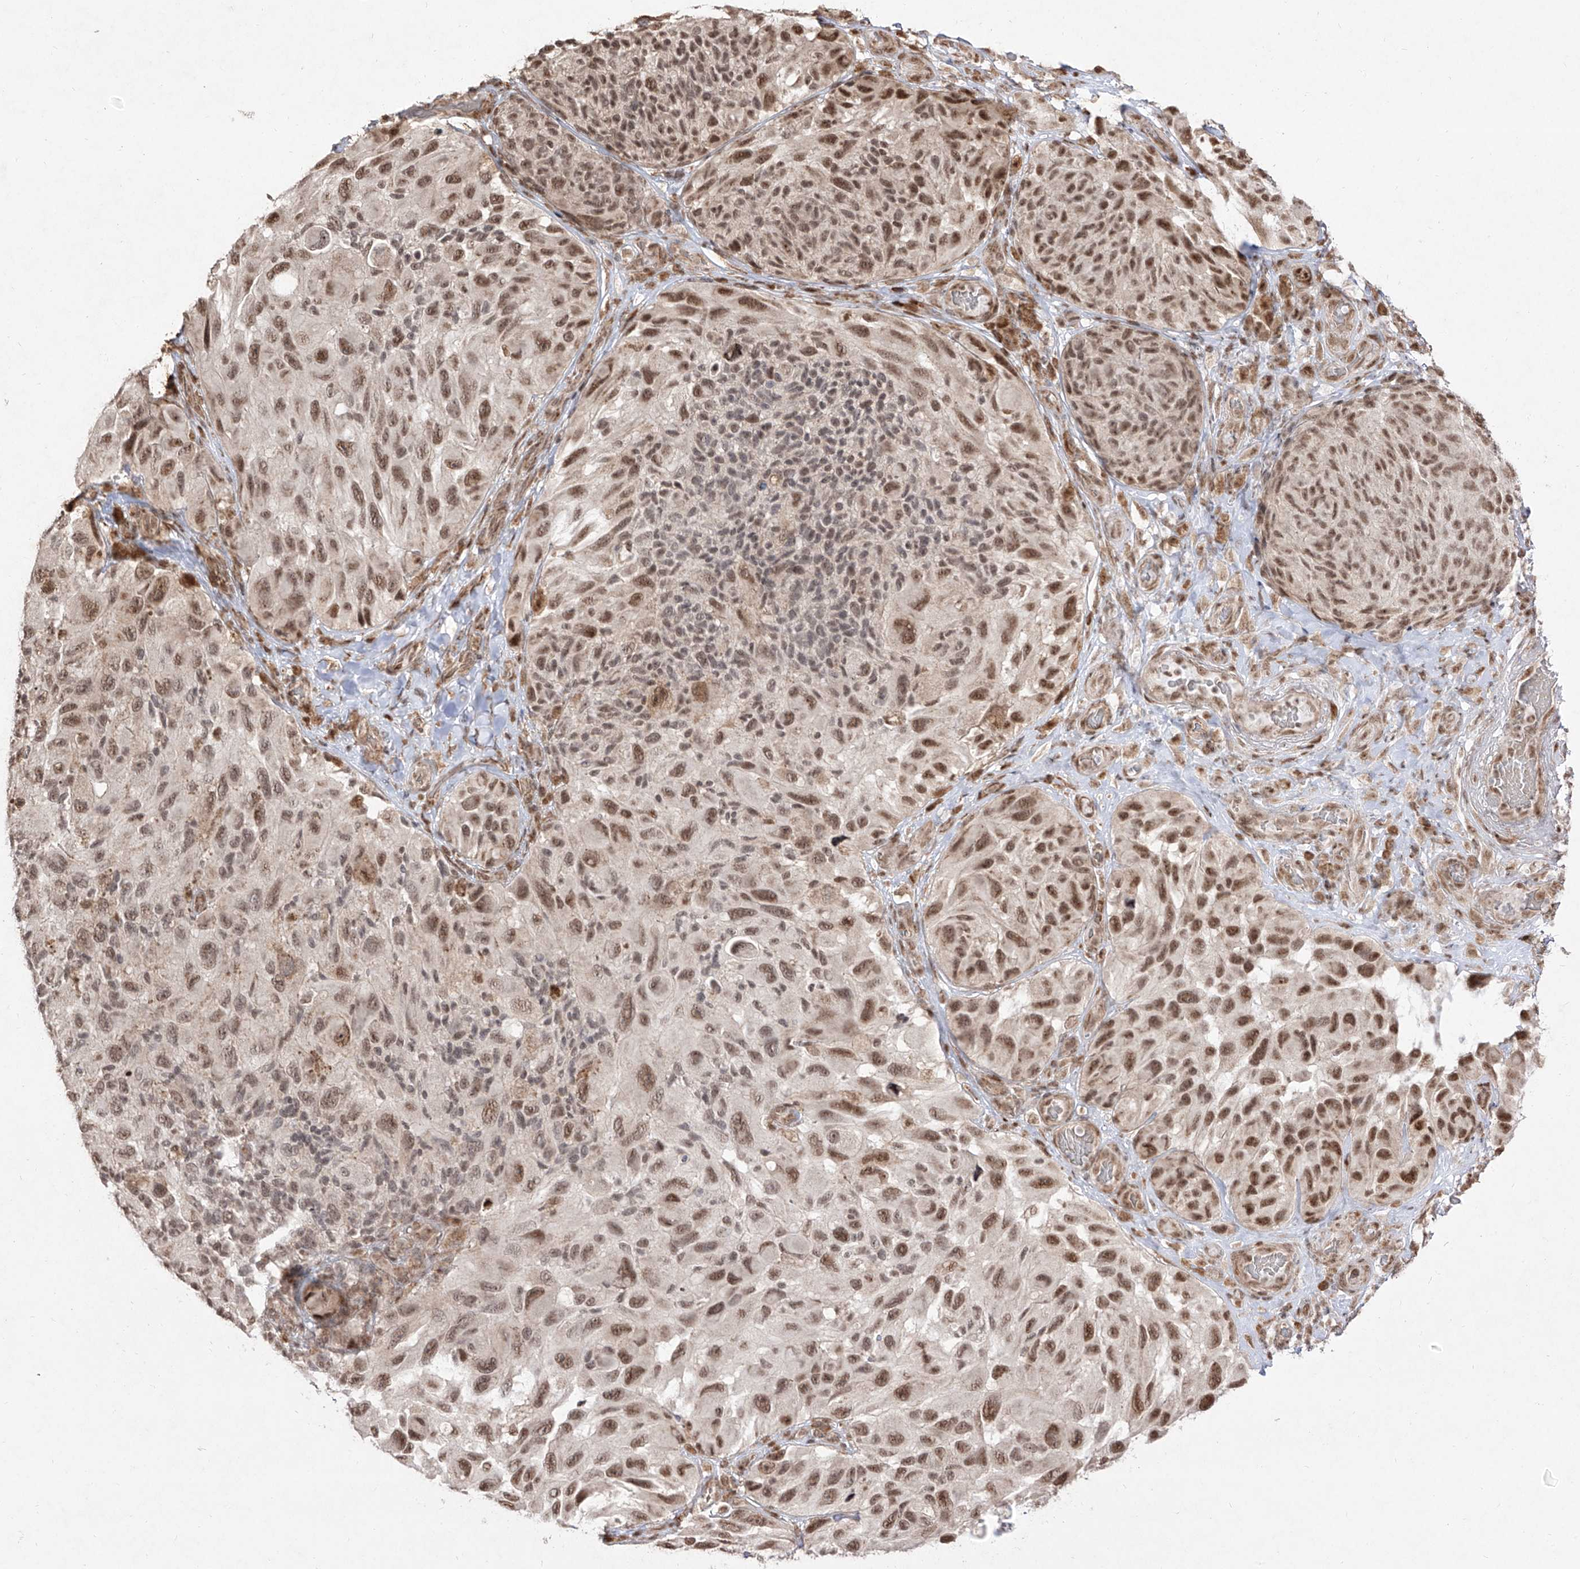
{"staining": {"intensity": "moderate", "quantity": ">75%", "location": "nuclear"}, "tissue": "melanoma", "cell_type": "Tumor cells", "image_type": "cancer", "snomed": [{"axis": "morphology", "description": "Malignant melanoma, NOS"}, {"axis": "topography", "description": "Skin"}], "caption": "IHC (DAB) staining of malignant melanoma exhibits moderate nuclear protein expression in about >75% of tumor cells. The staining is performed using DAB (3,3'-diaminobenzidine) brown chromogen to label protein expression. The nuclei are counter-stained blue using hematoxylin.", "gene": "SNRNP27", "patient": {"sex": "female", "age": 73}}